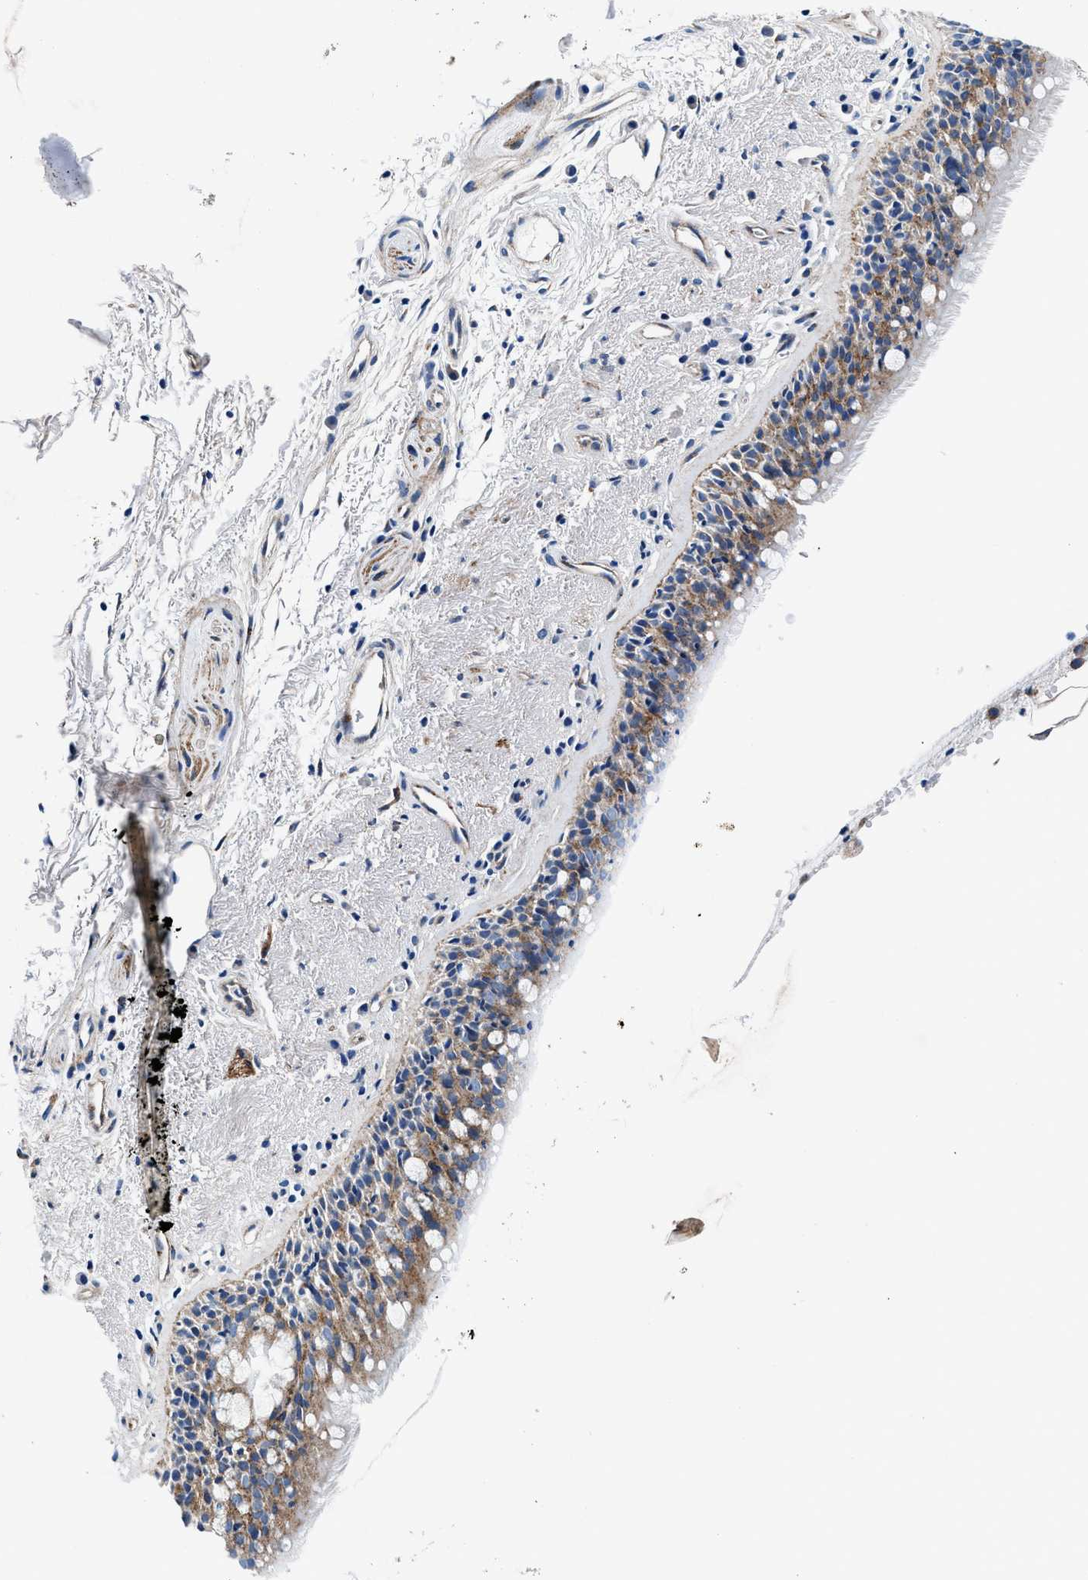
{"staining": {"intensity": "moderate", "quantity": "25%-75%", "location": "cytoplasmic/membranous"}, "tissue": "bronchus", "cell_type": "Respiratory epithelial cells", "image_type": "normal", "snomed": [{"axis": "morphology", "description": "Normal tissue, NOS"}, {"axis": "topography", "description": "Bronchus"}], "caption": "Immunohistochemical staining of normal bronchus demonstrates medium levels of moderate cytoplasmic/membranous staining in approximately 25%-75% of respiratory epithelial cells. (DAB (3,3'-diaminobenzidine) = brown stain, brightfield microscopy at high magnification).", "gene": "DAG1", "patient": {"sex": "female", "age": 54}}